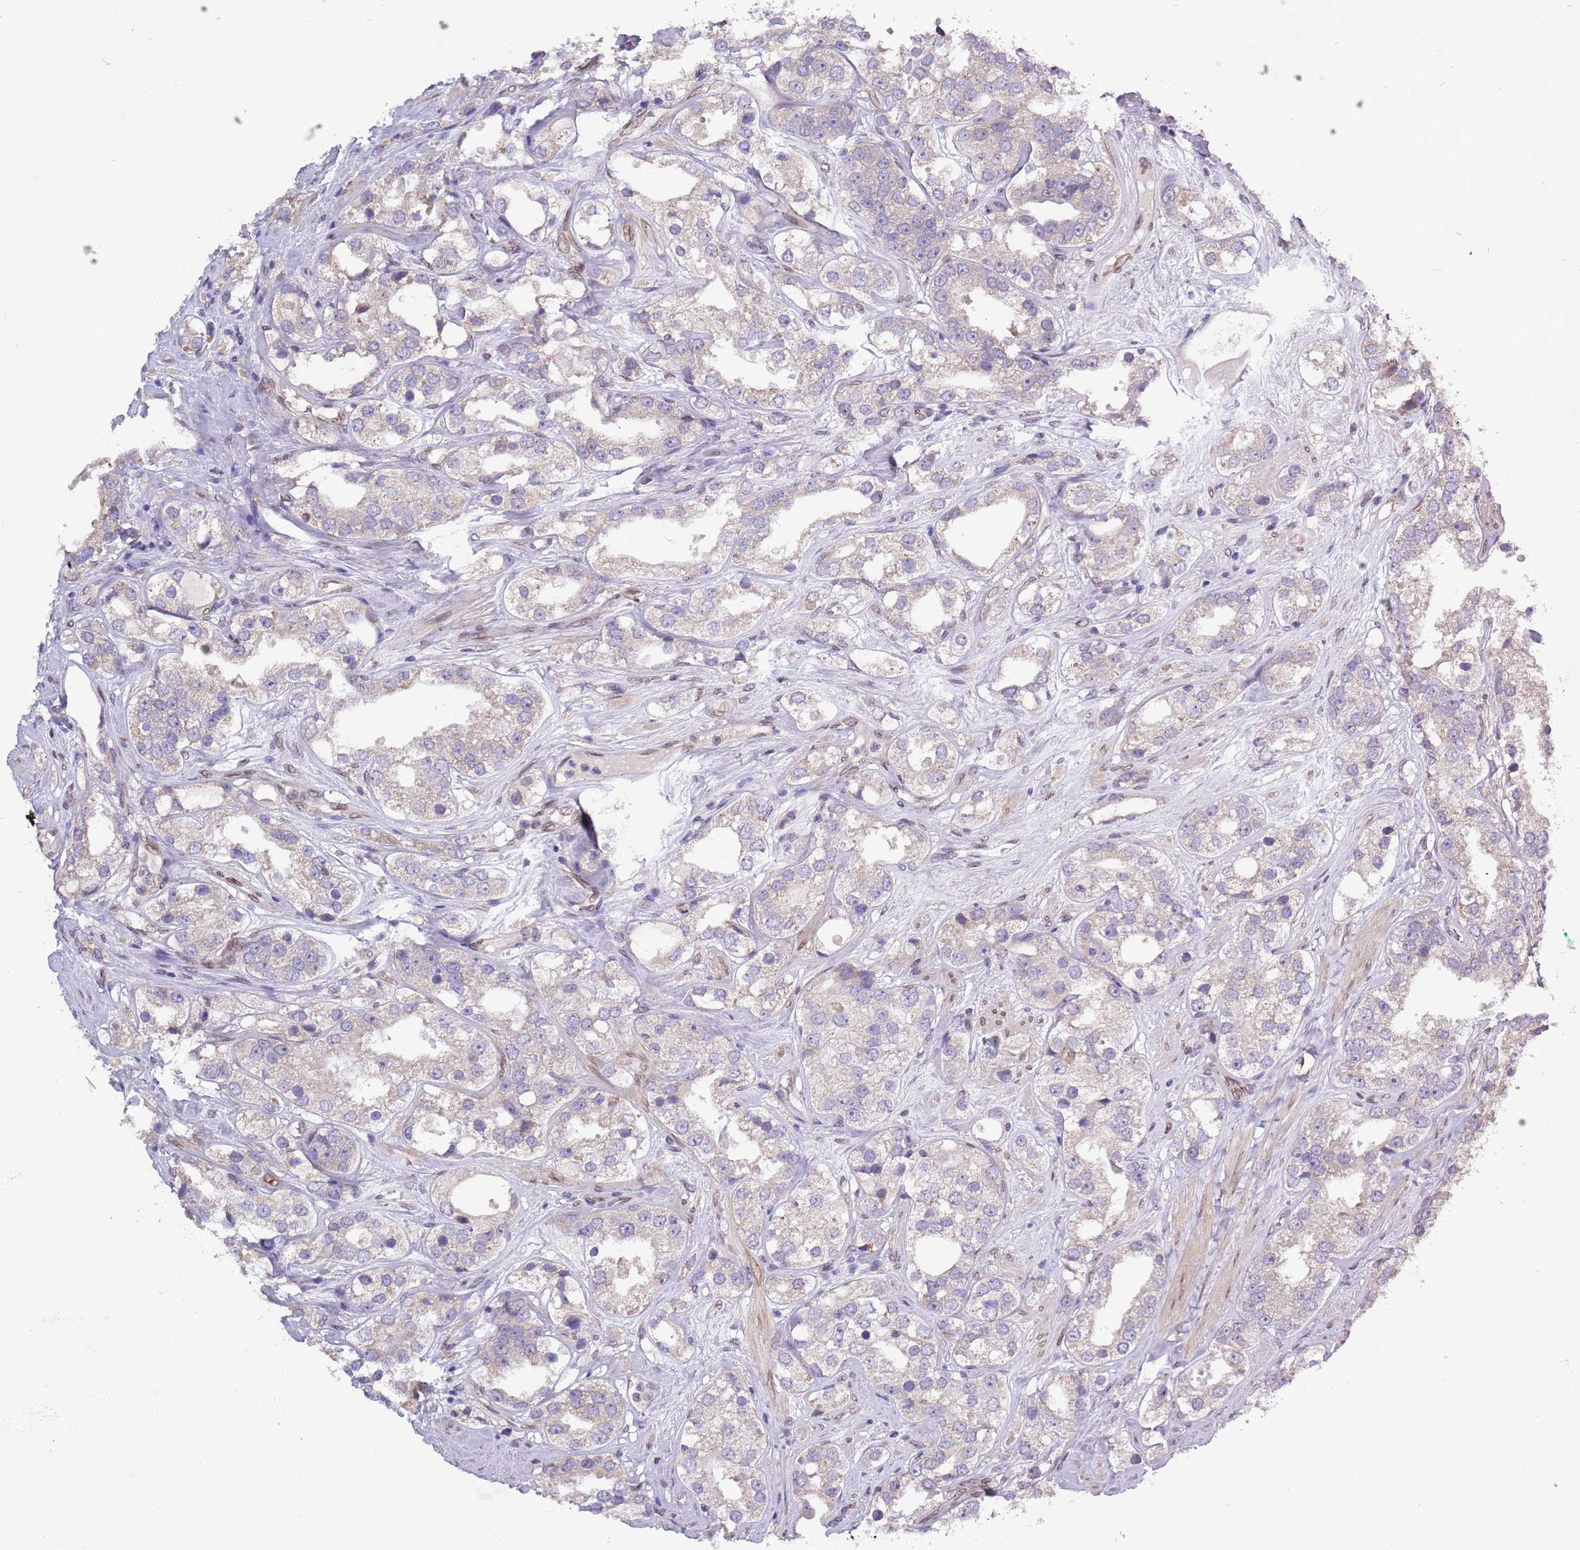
{"staining": {"intensity": "negative", "quantity": "none", "location": "none"}, "tissue": "prostate cancer", "cell_type": "Tumor cells", "image_type": "cancer", "snomed": [{"axis": "morphology", "description": "Adenocarcinoma, NOS"}, {"axis": "topography", "description": "Prostate"}], "caption": "Photomicrograph shows no significant protein staining in tumor cells of adenocarcinoma (prostate).", "gene": "ZNF665", "patient": {"sex": "male", "age": 79}}